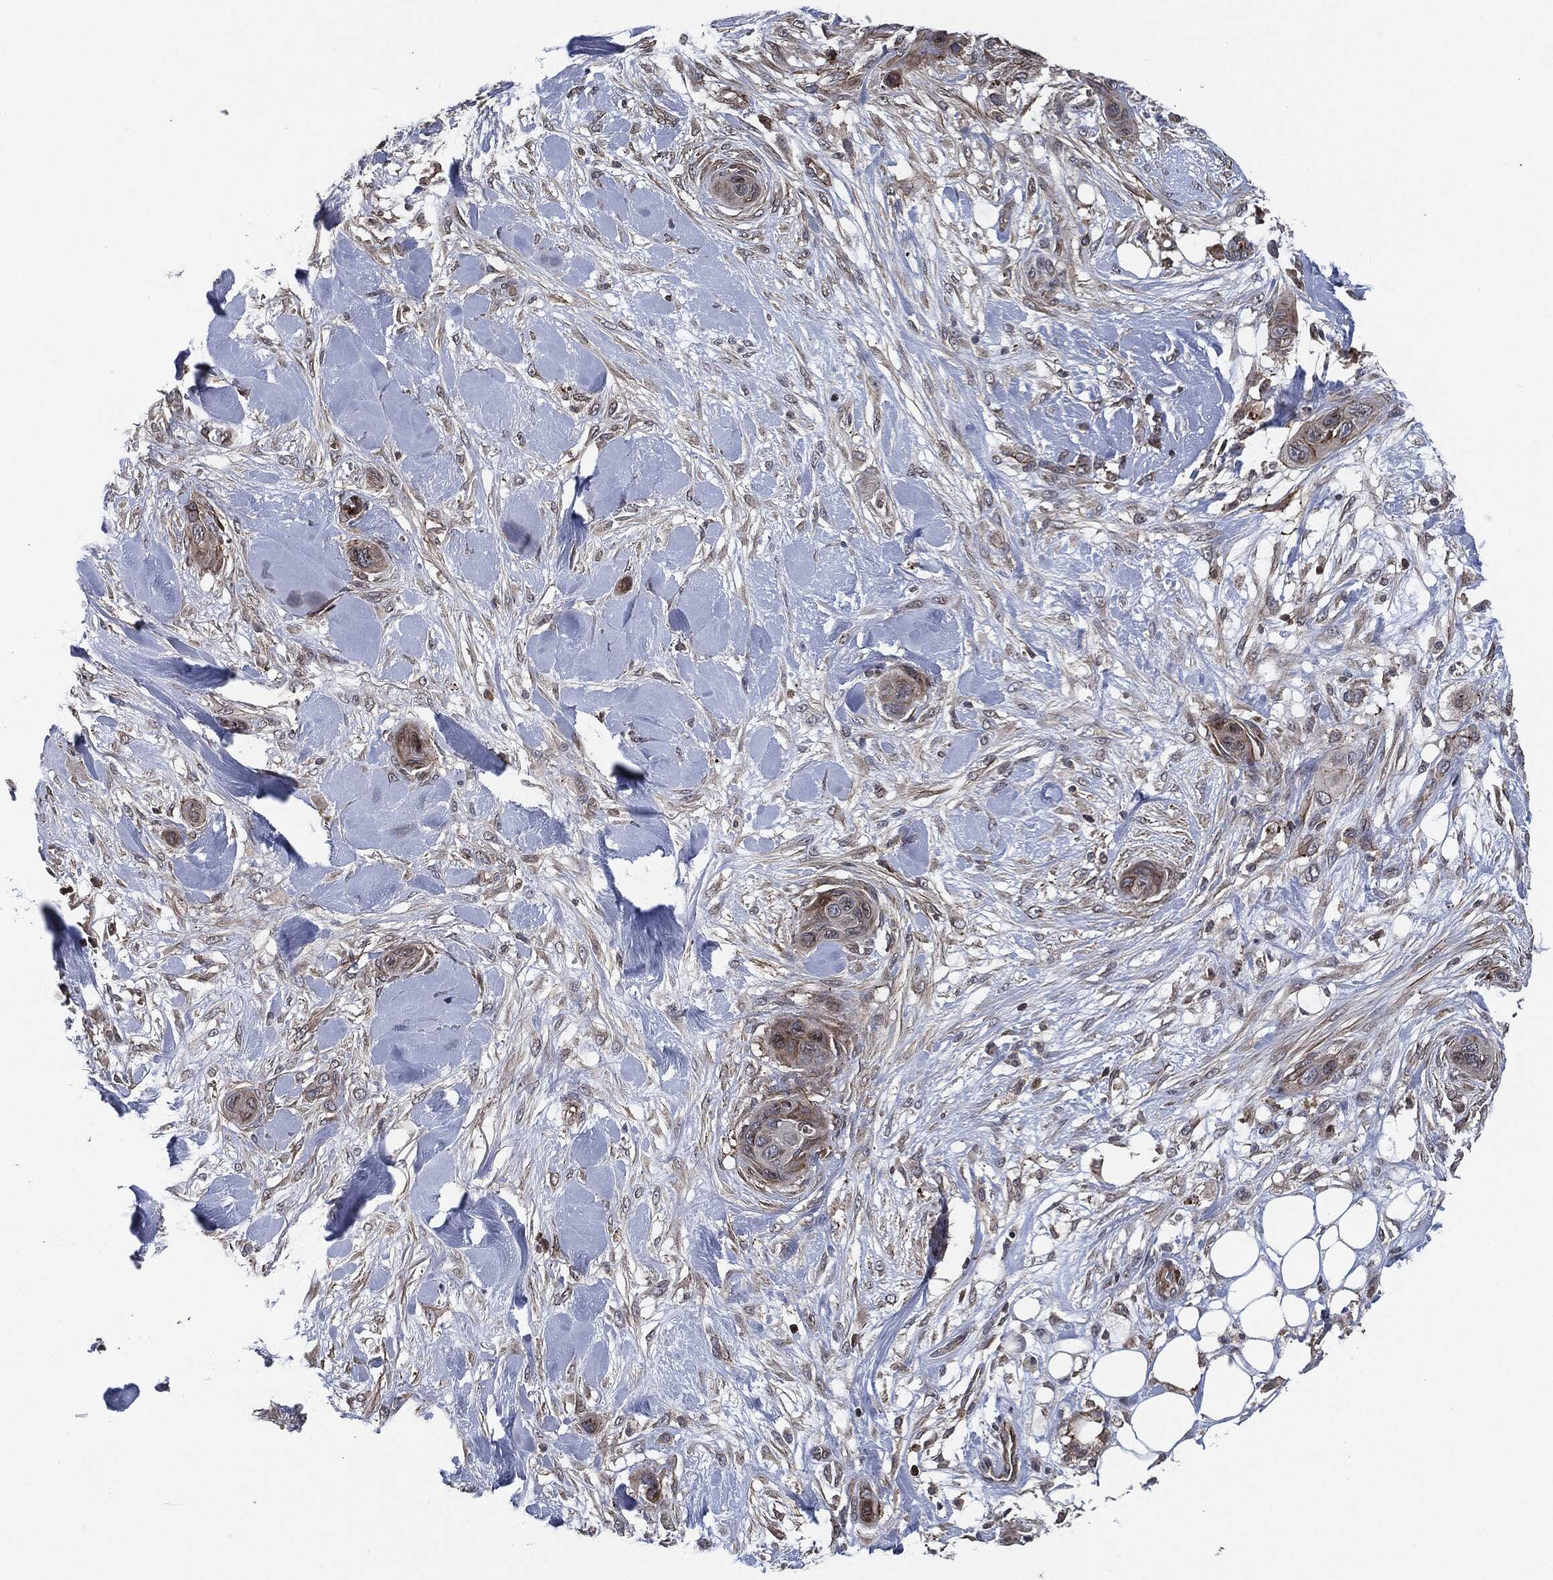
{"staining": {"intensity": "weak", "quantity": "<25%", "location": "cytoplasmic/membranous"}, "tissue": "skin cancer", "cell_type": "Tumor cells", "image_type": "cancer", "snomed": [{"axis": "morphology", "description": "Squamous cell carcinoma, NOS"}, {"axis": "topography", "description": "Skin"}], "caption": "Immunohistochemistry (IHC) micrograph of human squamous cell carcinoma (skin) stained for a protein (brown), which reveals no expression in tumor cells. The staining is performed using DAB brown chromogen with nuclei counter-stained in using hematoxylin.", "gene": "UBR1", "patient": {"sex": "male", "age": 78}}